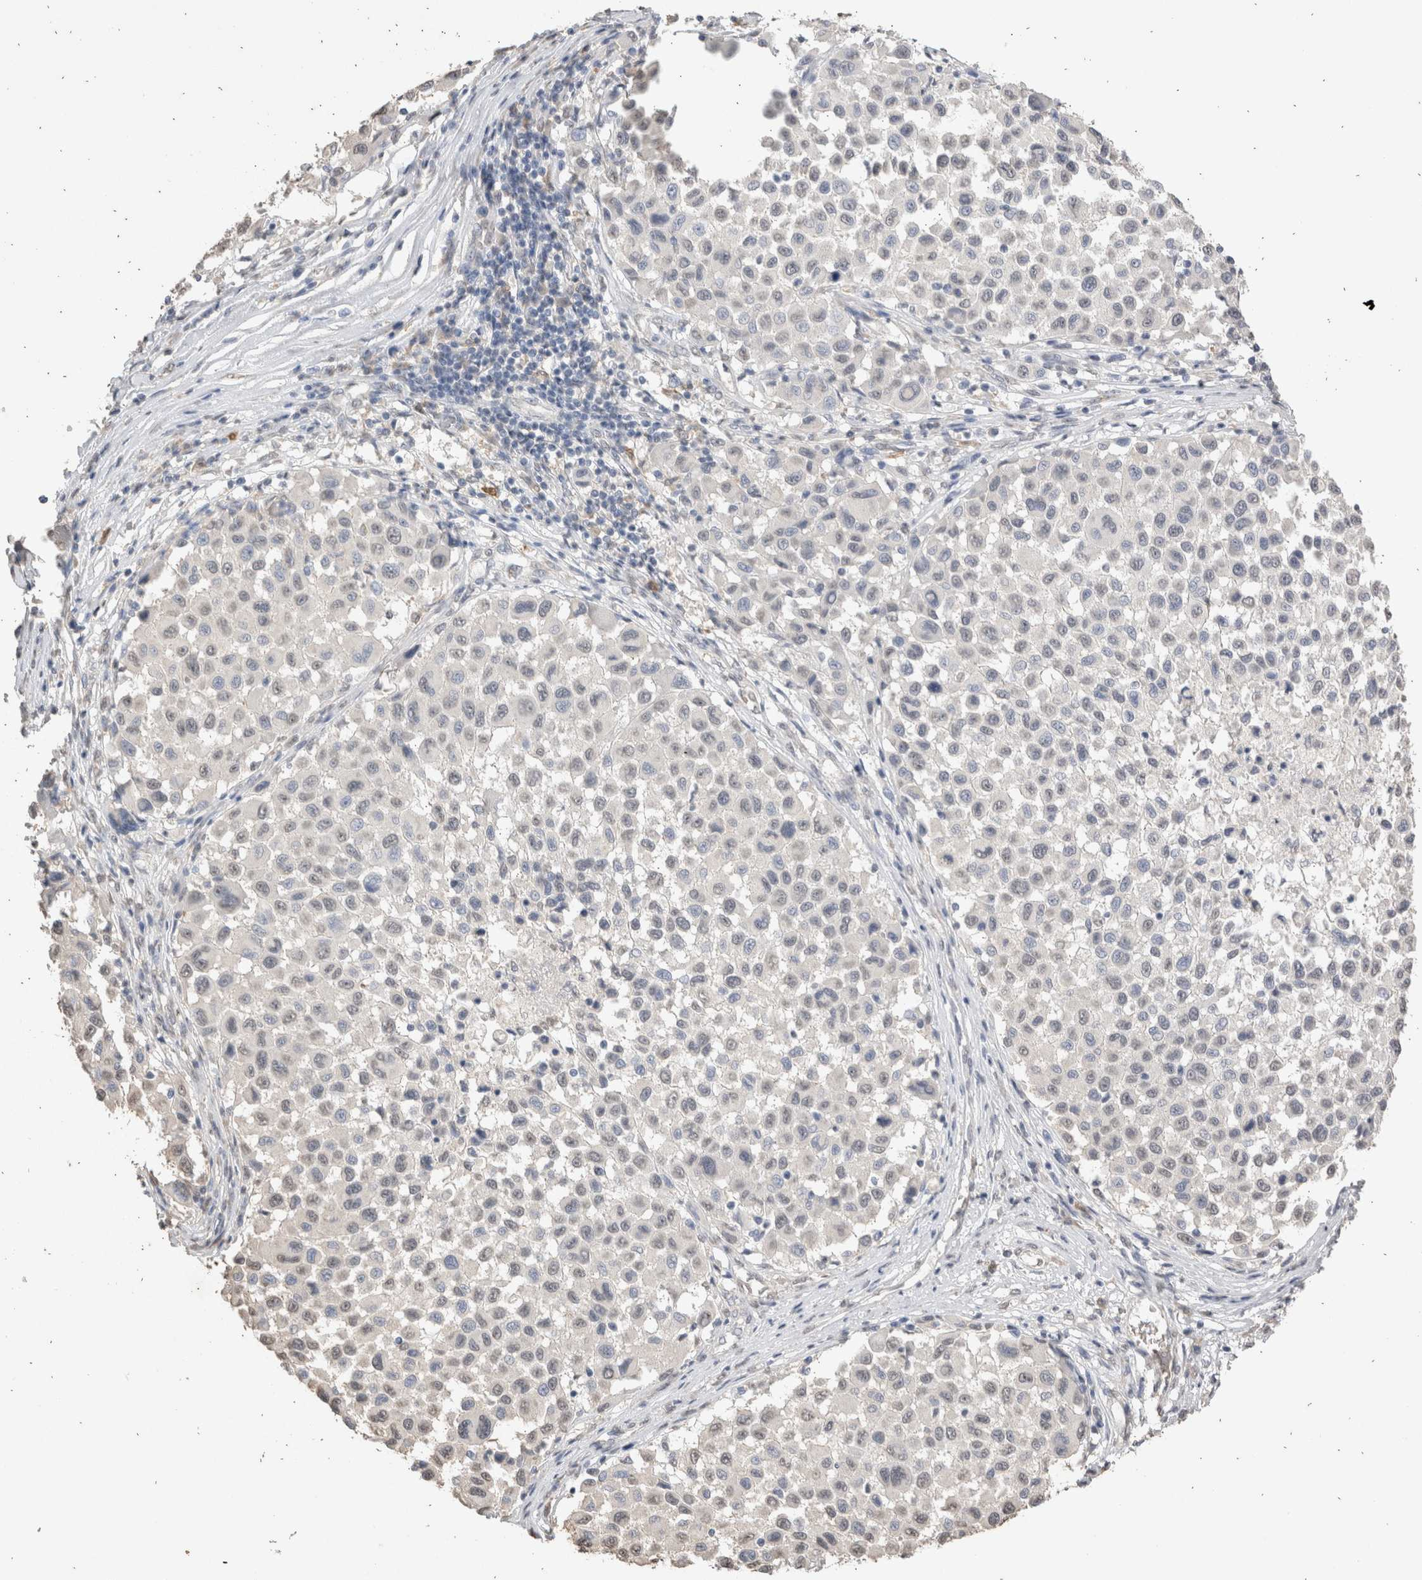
{"staining": {"intensity": "negative", "quantity": "none", "location": "none"}, "tissue": "melanoma", "cell_type": "Tumor cells", "image_type": "cancer", "snomed": [{"axis": "morphology", "description": "Malignant melanoma, Metastatic site"}, {"axis": "topography", "description": "Lymph node"}], "caption": "This is an immunohistochemistry photomicrograph of human malignant melanoma (metastatic site). There is no staining in tumor cells.", "gene": "LGALS2", "patient": {"sex": "male", "age": 61}}